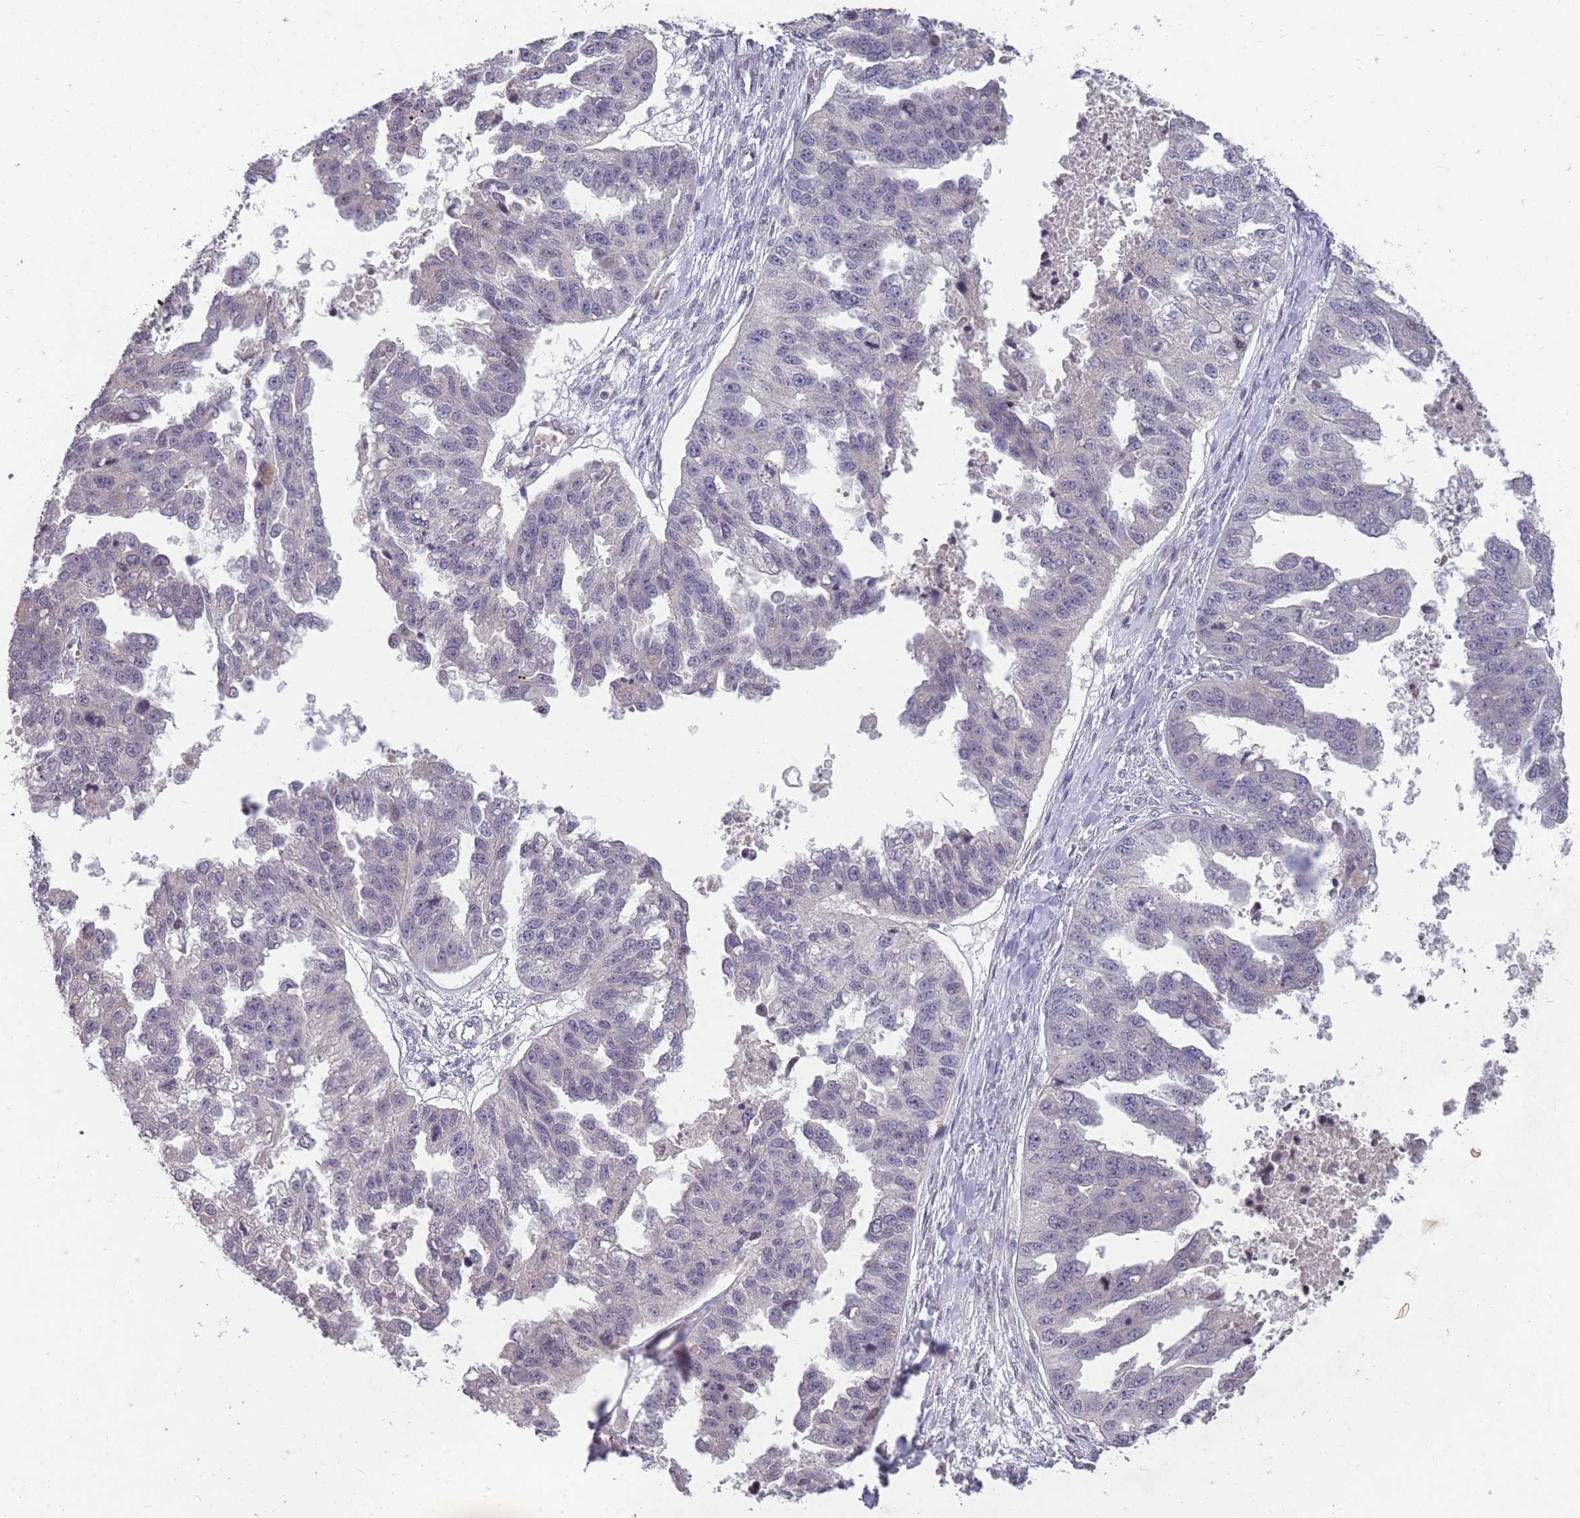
{"staining": {"intensity": "negative", "quantity": "none", "location": "none"}, "tissue": "ovarian cancer", "cell_type": "Tumor cells", "image_type": "cancer", "snomed": [{"axis": "morphology", "description": "Cystadenocarcinoma, serous, NOS"}, {"axis": "topography", "description": "Ovary"}], "caption": "High power microscopy micrograph of an IHC histopathology image of ovarian serous cystadenocarcinoma, revealing no significant expression in tumor cells.", "gene": "GGT5", "patient": {"sex": "female", "age": 58}}